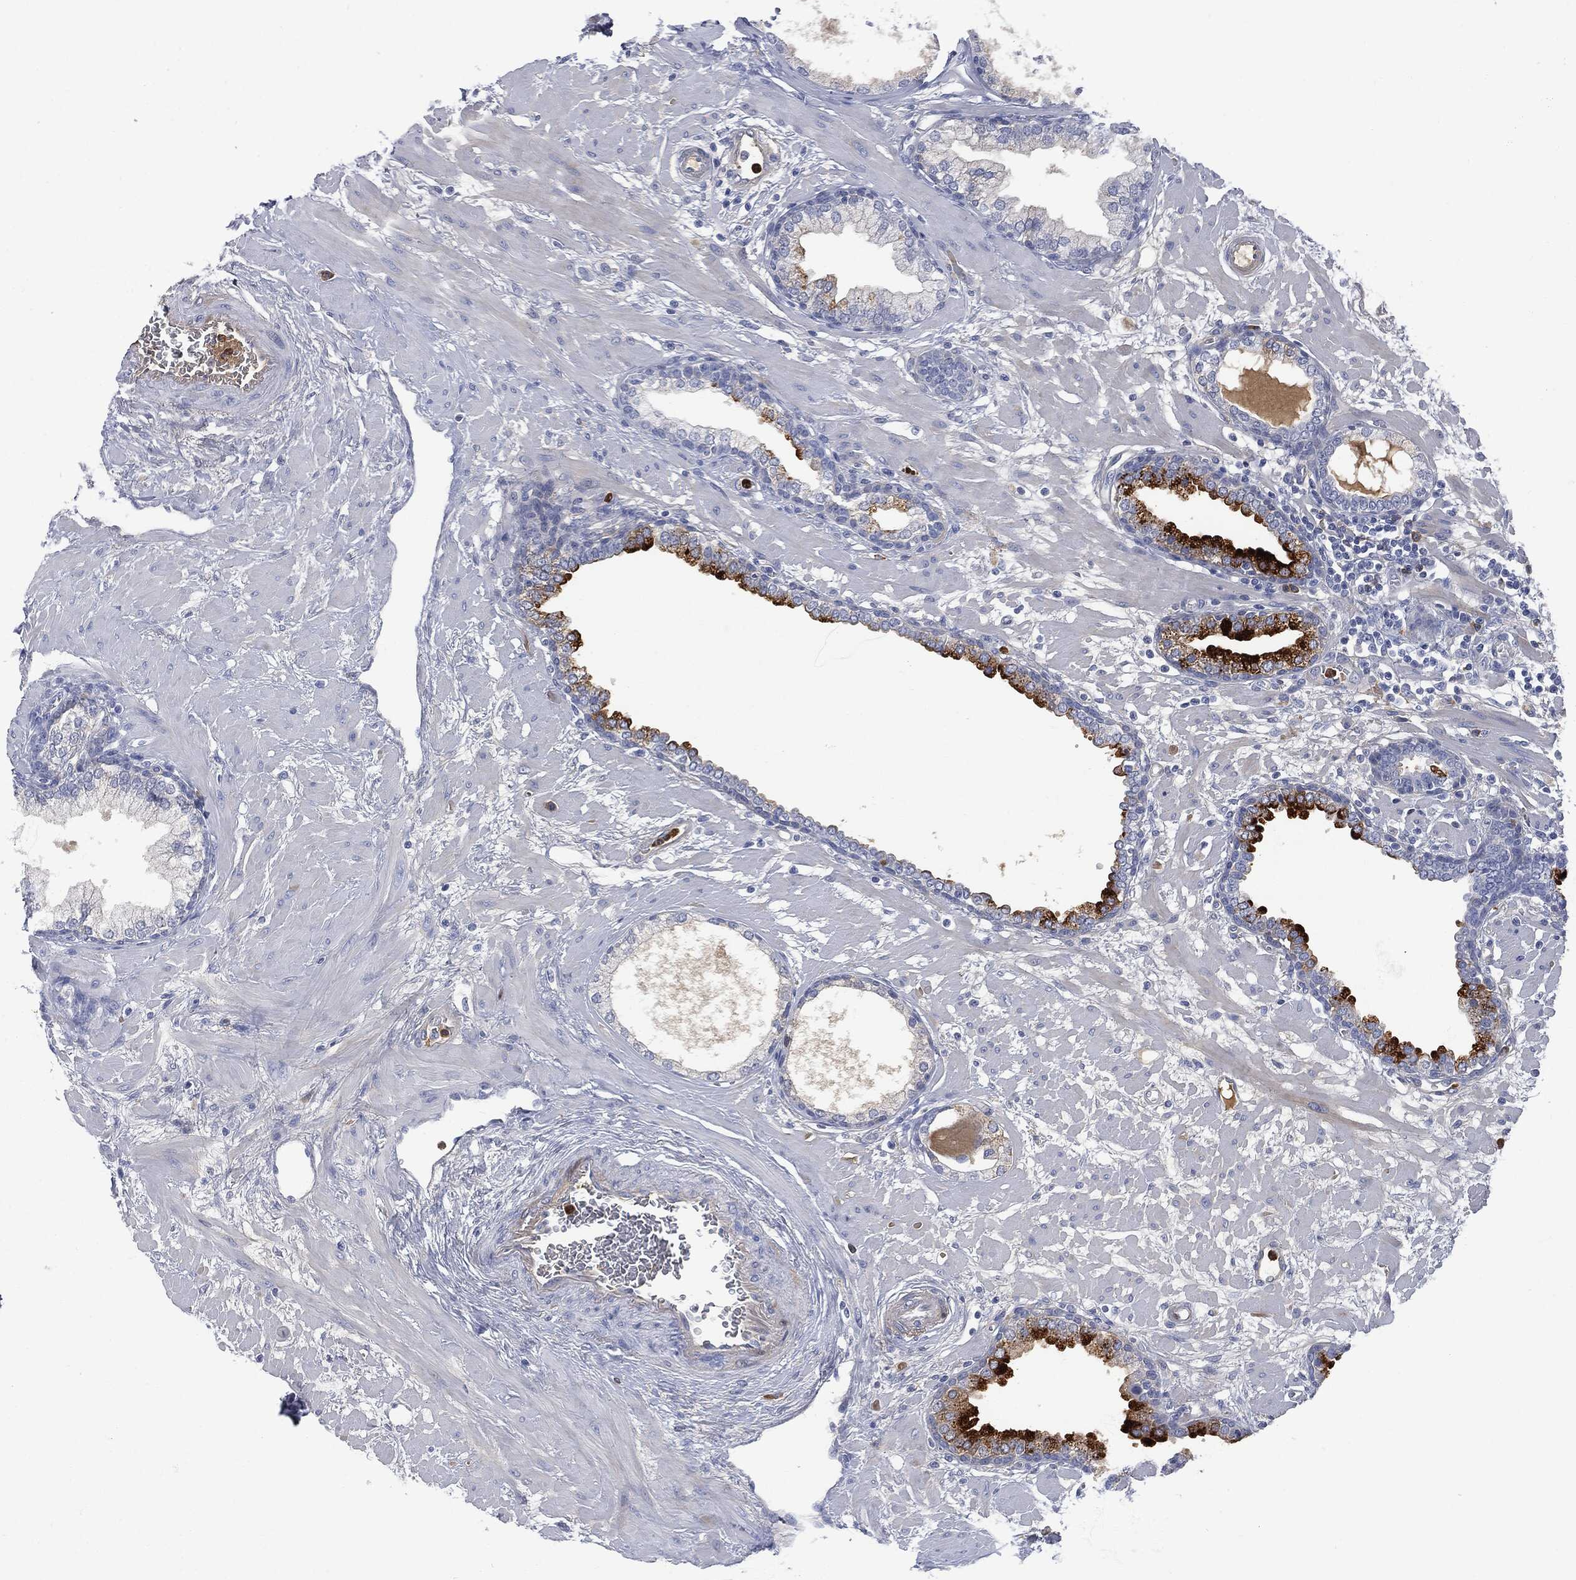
{"staining": {"intensity": "strong", "quantity": "<25%", "location": "cytoplasmic/membranous"}, "tissue": "prostate", "cell_type": "Glandular cells", "image_type": "normal", "snomed": [{"axis": "morphology", "description": "Normal tissue, NOS"}, {"axis": "topography", "description": "Prostate"}], "caption": "The immunohistochemical stain labels strong cytoplasmic/membranous staining in glandular cells of benign prostate.", "gene": "BTK", "patient": {"sex": "male", "age": 63}}